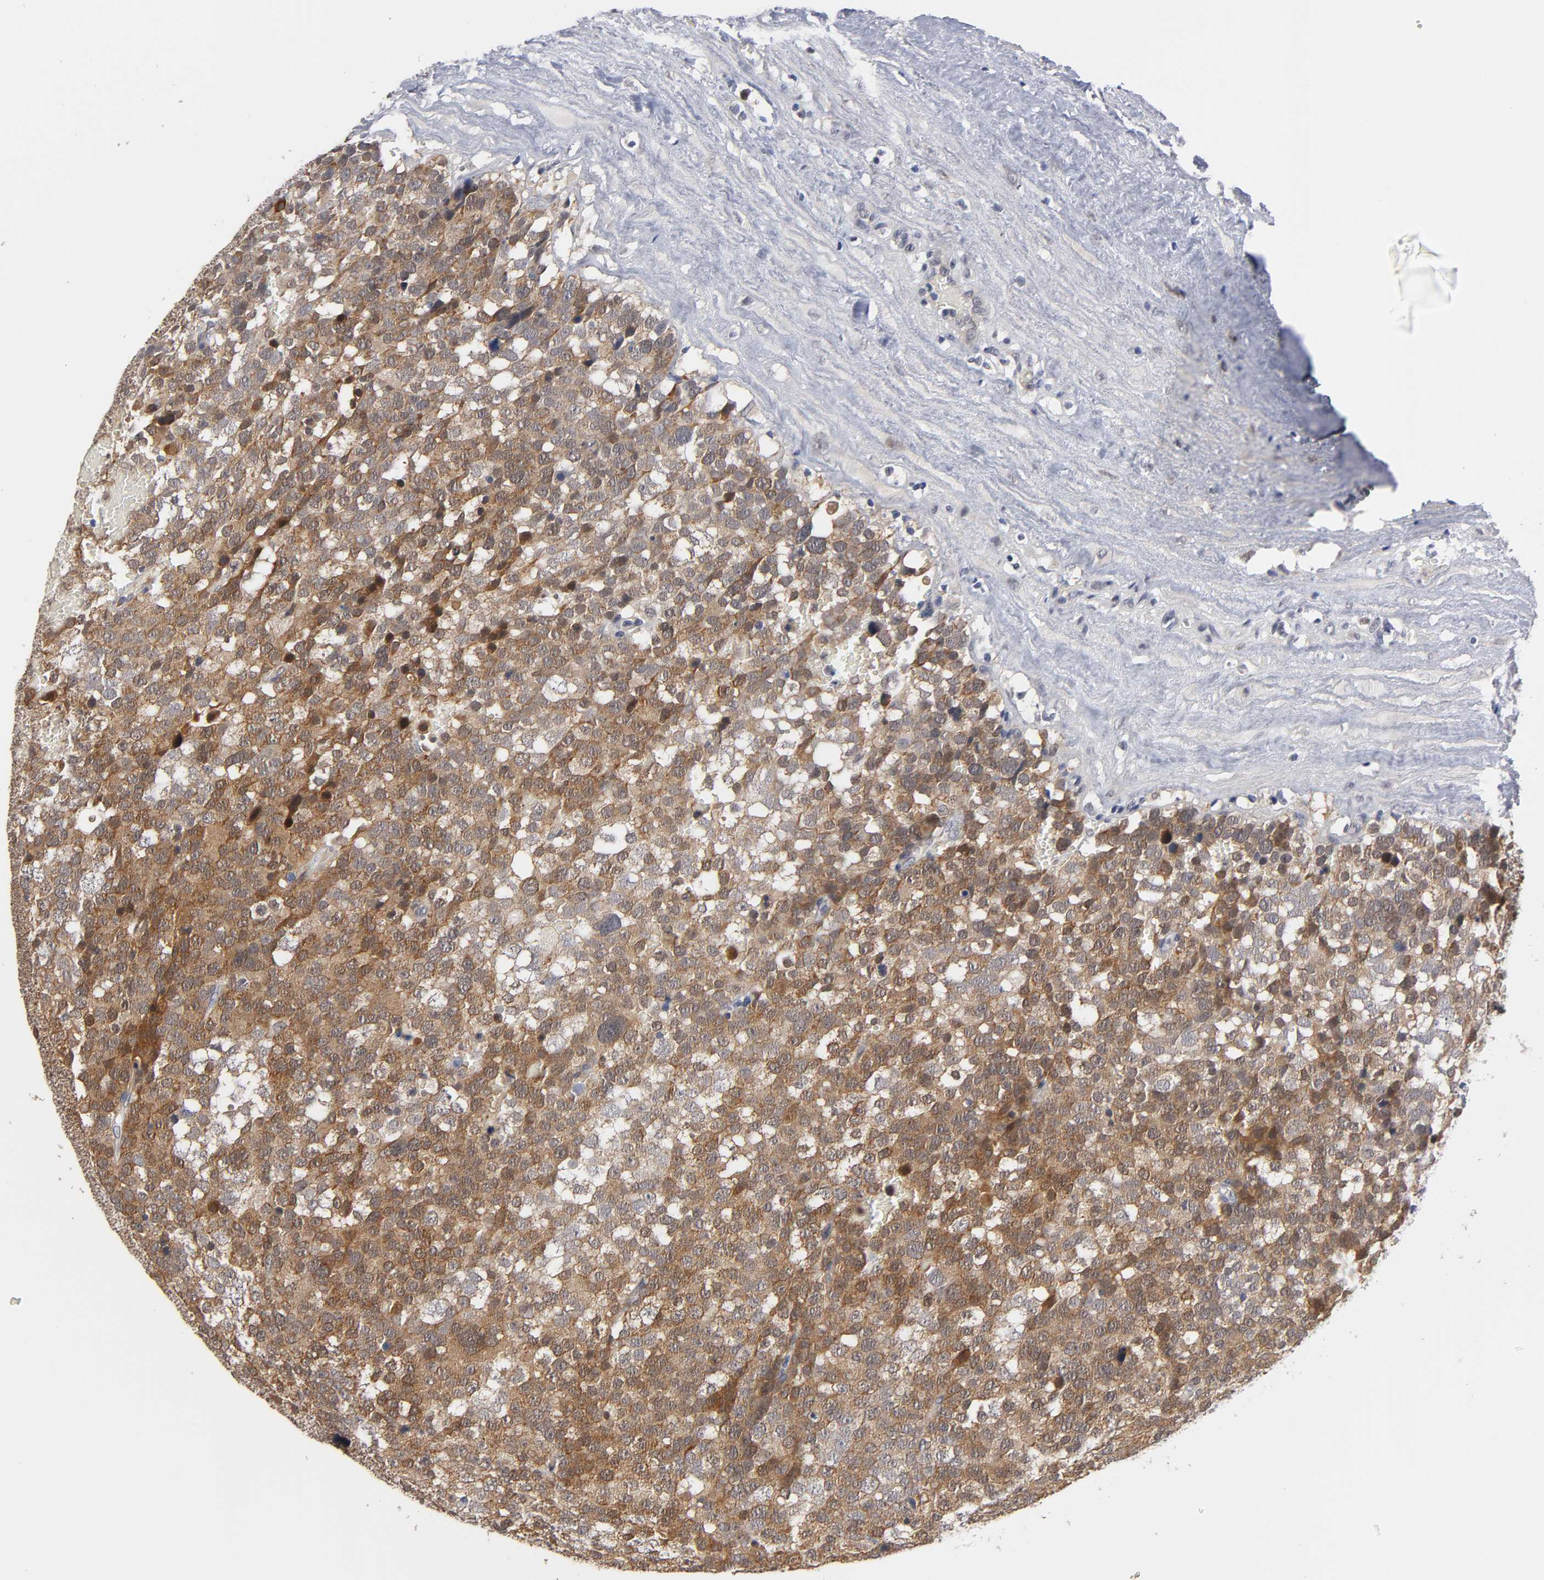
{"staining": {"intensity": "strong", "quantity": ">75%", "location": "cytoplasmic/membranous,nuclear"}, "tissue": "testis cancer", "cell_type": "Tumor cells", "image_type": "cancer", "snomed": [{"axis": "morphology", "description": "Seminoma, NOS"}, {"axis": "topography", "description": "Testis"}], "caption": "This is a micrograph of immunohistochemistry staining of seminoma (testis), which shows strong positivity in the cytoplasmic/membranous and nuclear of tumor cells.", "gene": "GSTZ1", "patient": {"sex": "male", "age": 71}}